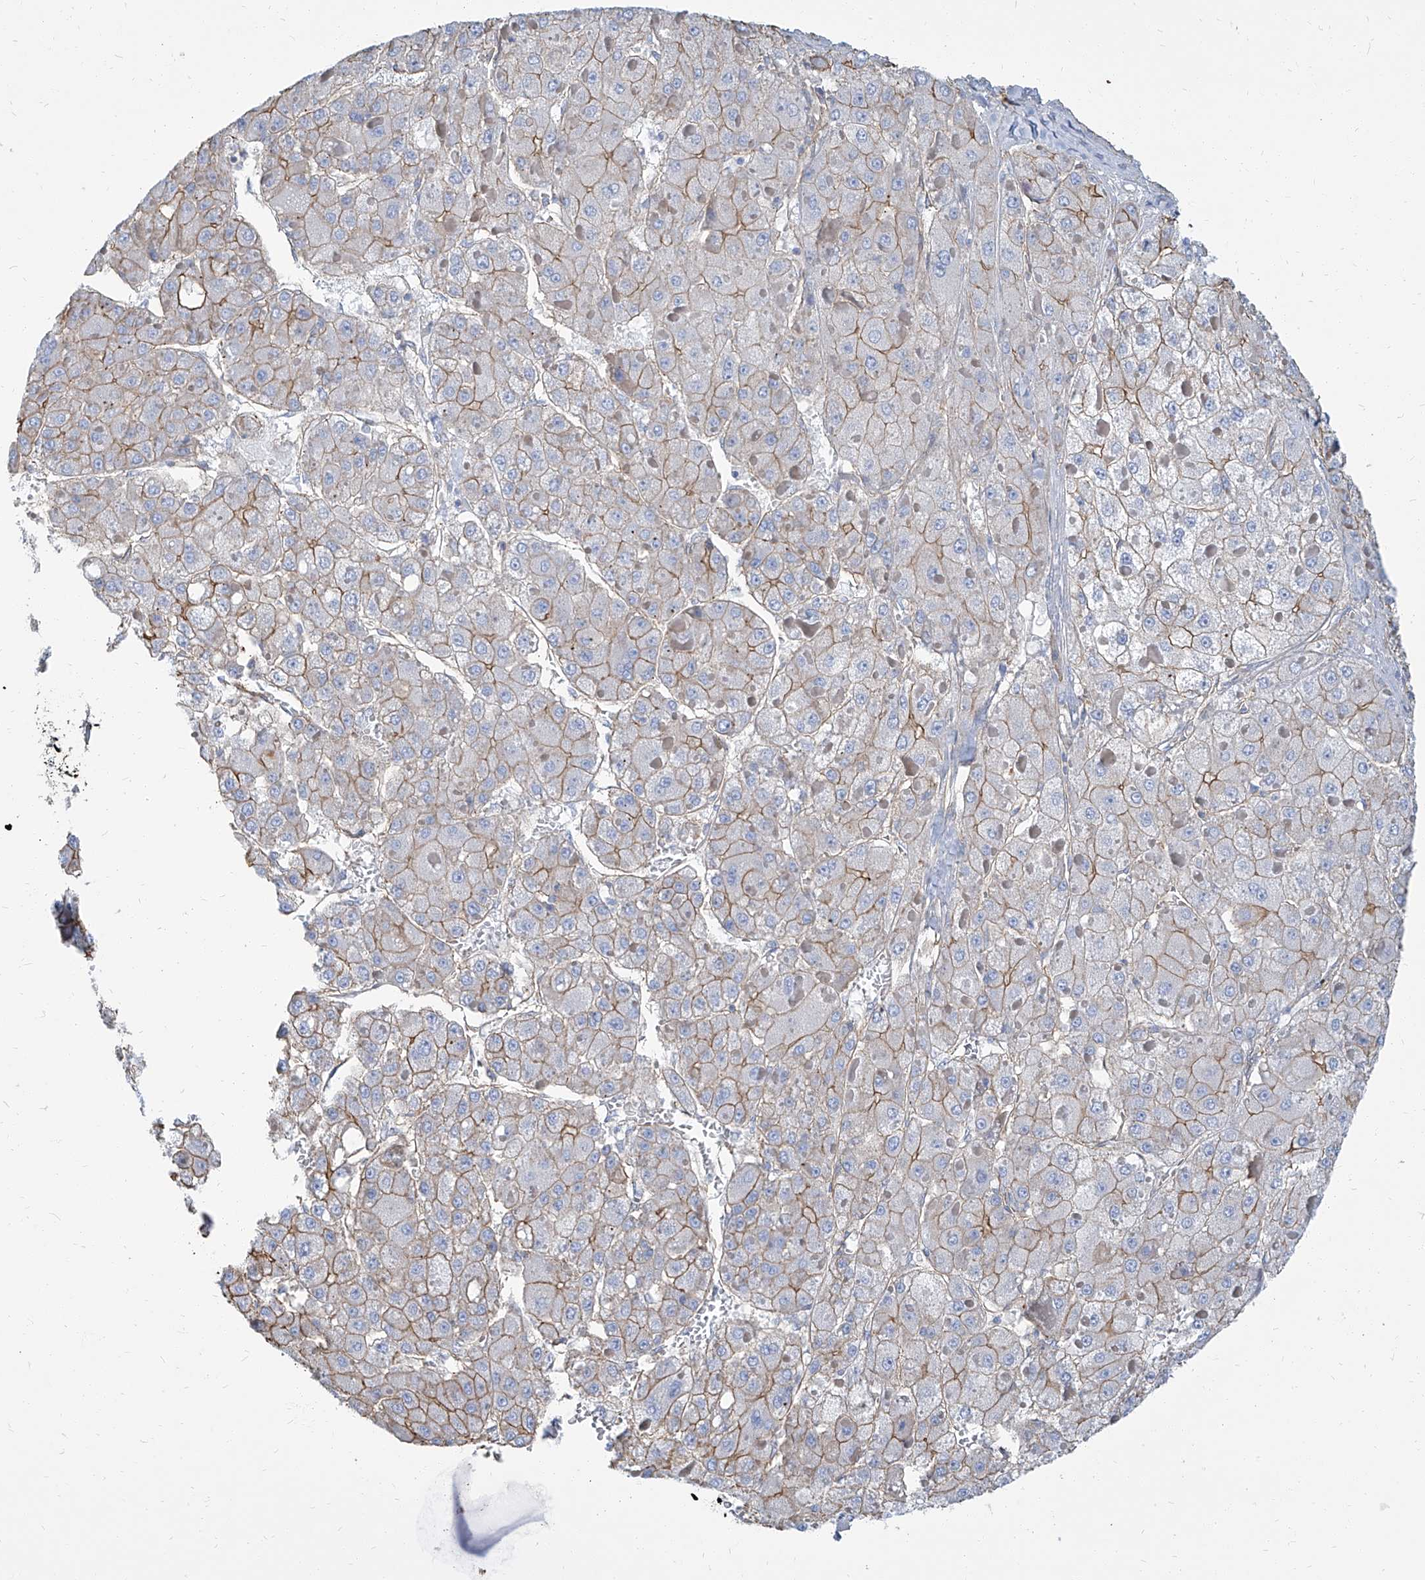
{"staining": {"intensity": "moderate", "quantity": ">75%", "location": "cytoplasmic/membranous"}, "tissue": "liver cancer", "cell_type": "Tumor cells", "image_type": "cancer", "snomed": [{"axis": "morphology", "description": "Carcinoma, Hepatocellular, NOS"}, {"axis": "topography", "description": "Liver"}], "caption": "An immunohistochemistry histopathology image of neoplastic tissue is shown. Protein staining in brown labels moderate cytoplasmic/membranous positivity in liver hepatocellular carcinoma within tumor cells. The staining was performed using DAB (3,3'-diaminobenzidine) to visualize the protein expression in brown, while the nuclei were stained in blue with hematoxylin (Magnification: 20x).", "gene": "TXLNB", "patient": {"sex": "female", "age": 73}}